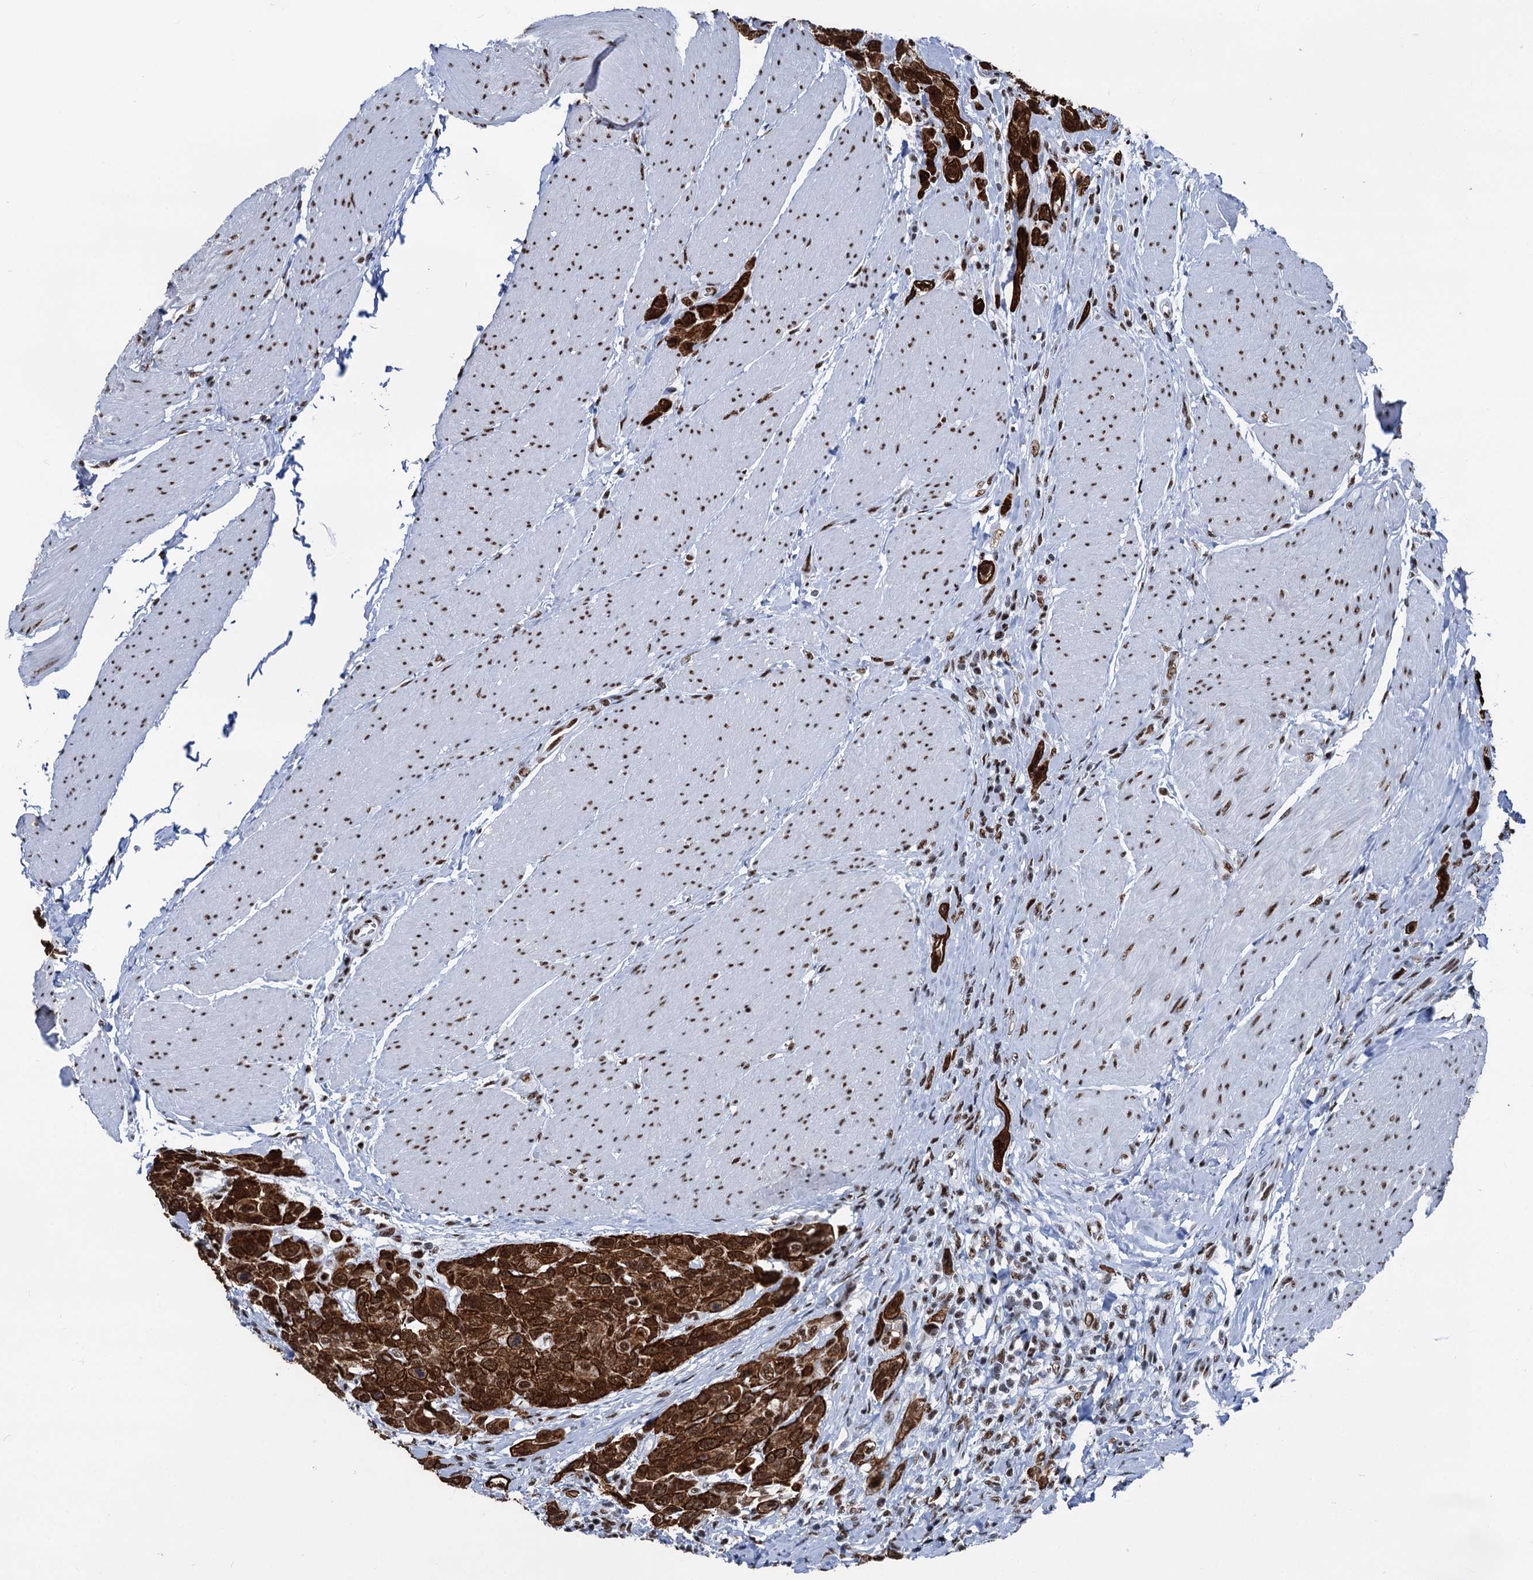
{"staining": {"intensity": "strong", "quantity": ">75%", "location": "cytoplasmic/membranous,nuclear"}, "tissue": "urothelial cancer", "cell_type": "Tumor cells", "image_type": "cancer", "snomed": [{"axis": "morphology", "description": "Urothelial carcinoma, High grade"}, {"axis": "topography", "description": "Urinary bladder"}], "caption": "Immunohistochemistry staining of high-grade urothelial carcinoma, which reveals high levels of strong cytoplasmic/membranous and nuclear positivity in approximately >75% of tumor cells indicating strong cytoplasmic/membranous and nuclear protein staining. The staining was performed using DAB (3,3'-diaminobenzidine) (brown) for protein detection and nuclei were counterstained in hematoxylin (blue).", "gene": "DDX23", "patient": {"sex": "male", "age": 50}}